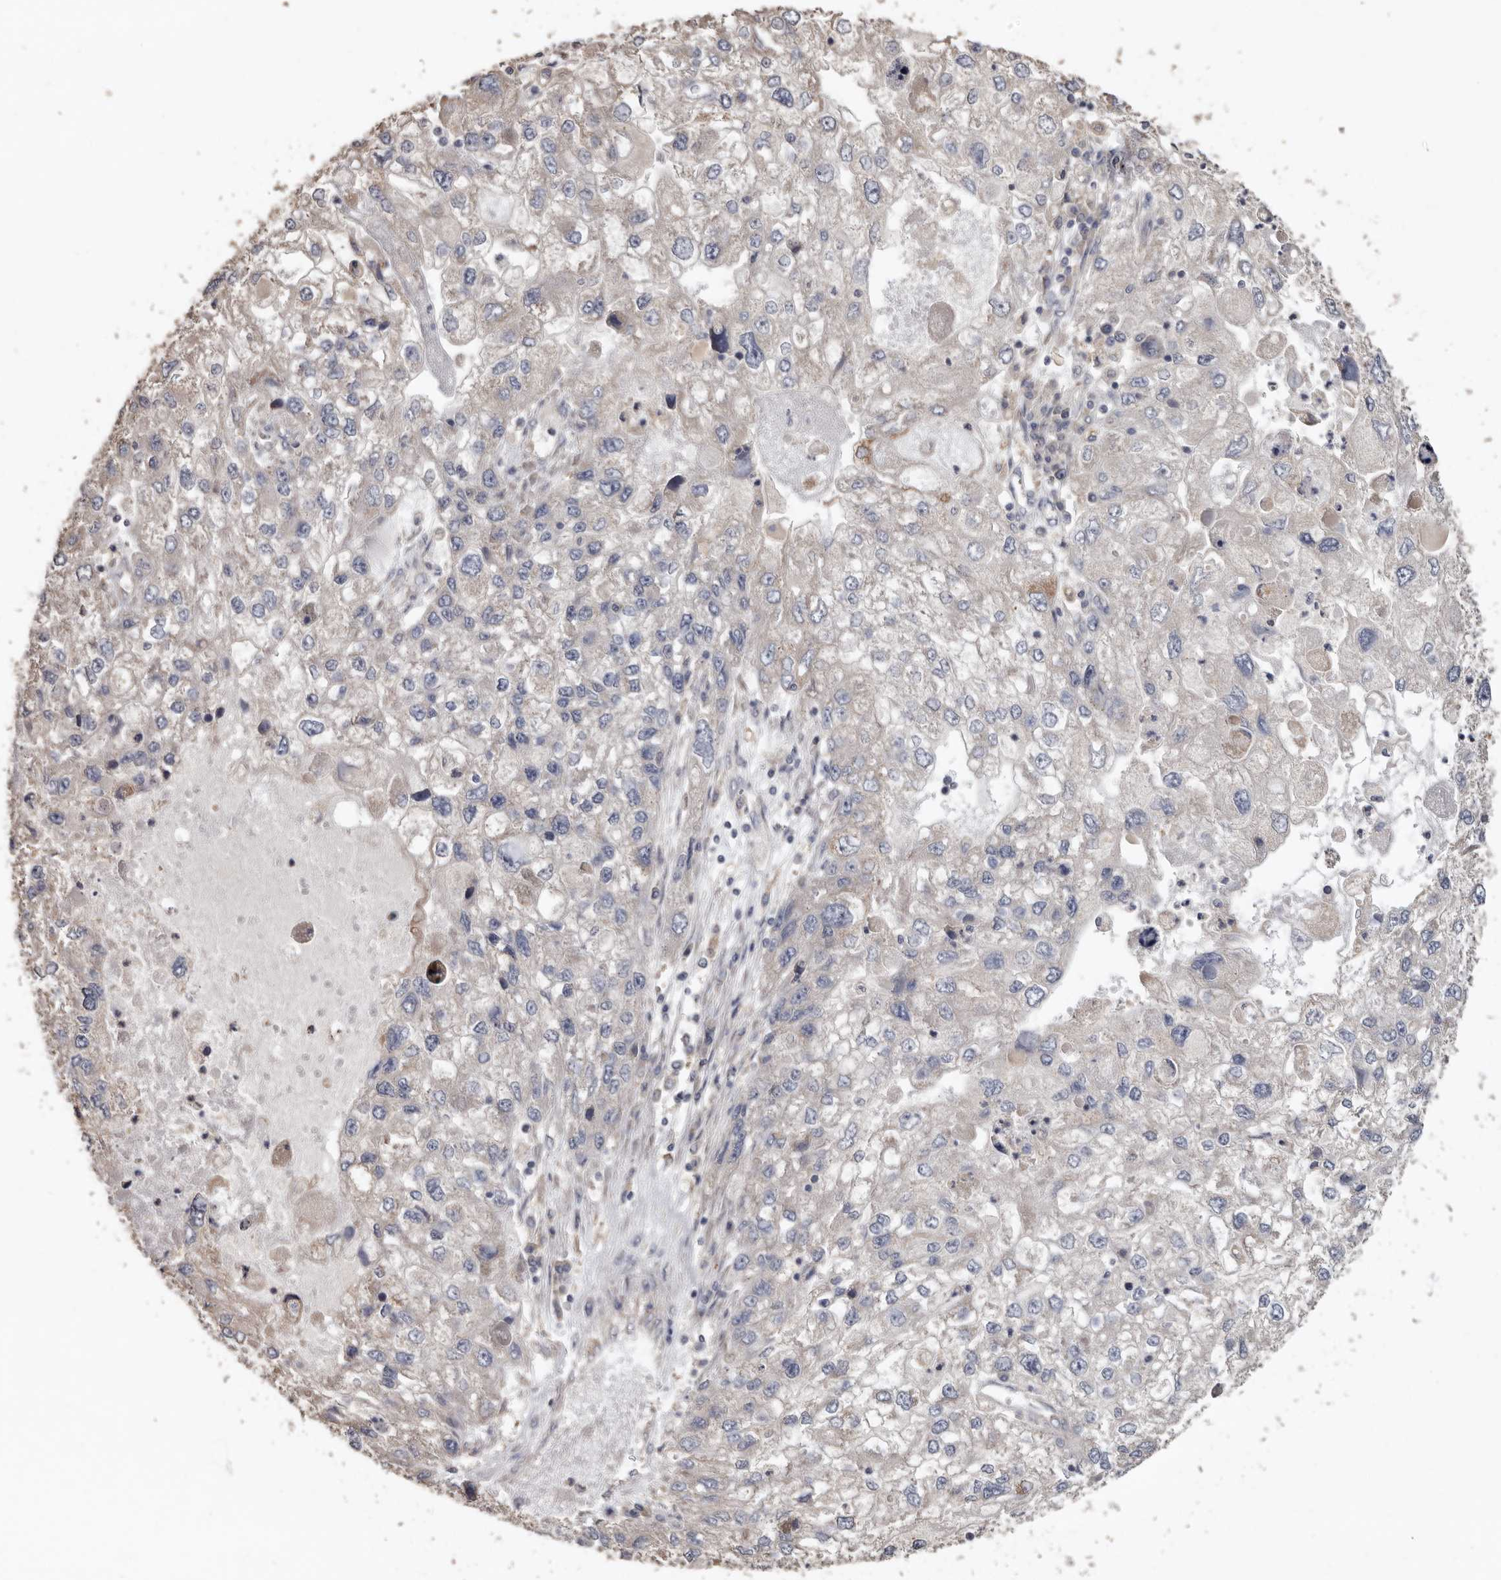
{"staining": {"intensity": "negative", "quantity": "none", "location": "none"}, "tissue": "endometrial cancer", "cell_type": "Tumor cells", "image_type": "cancer", "snomed": [{"axis": "morphology", "description": "Adenocarcinoma, NOS"}, {"axis": "topography", "description": "Endometrium"}], "caption": "This histopathology image is of endometrial cancer stained with IHC to label a protein in brown with the nuclei are counter-stained blue. There is no expression in tumor cells. (Immunohistochemistry, brightfield microscopy, high magnification).", "gene": "FLCN", "patient": {"sex": "female", "age": 49}}